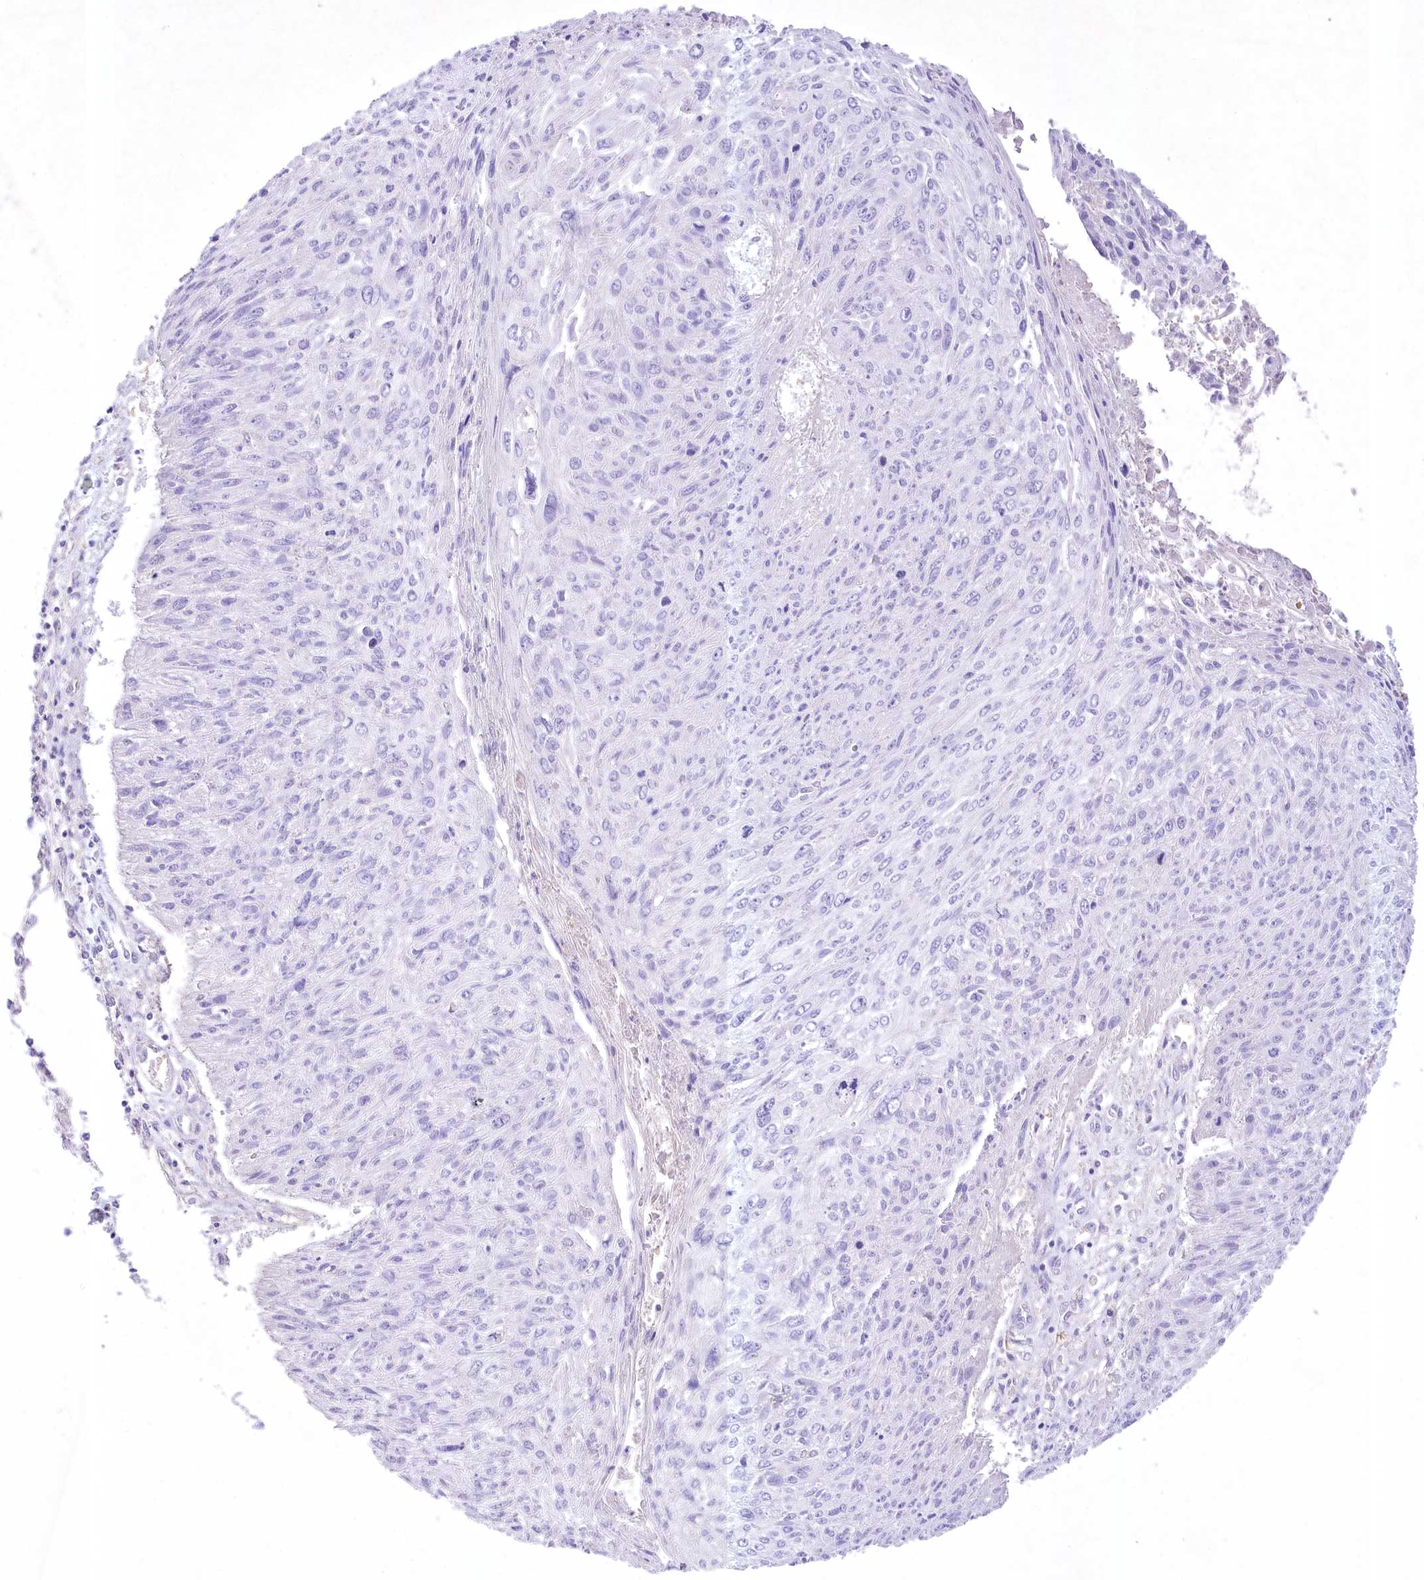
{"staining": {"intensity": "negative", "quantity": "none", "location": "none"}, "tissue": "cervical cancer", "cell_type": "Tumor cells", "image_type": "cancer", "snomed": [{"axis": "morphology", "description": "Squamous cell carcinoma, NOS"}, {"axis": "topography", "description": "Cervix"}], "caption": "Tumor cells are negative for protein expression in human cervical cancer.", "gene": "PRSS53", "patient": {"sex": "female", "age": 51}}